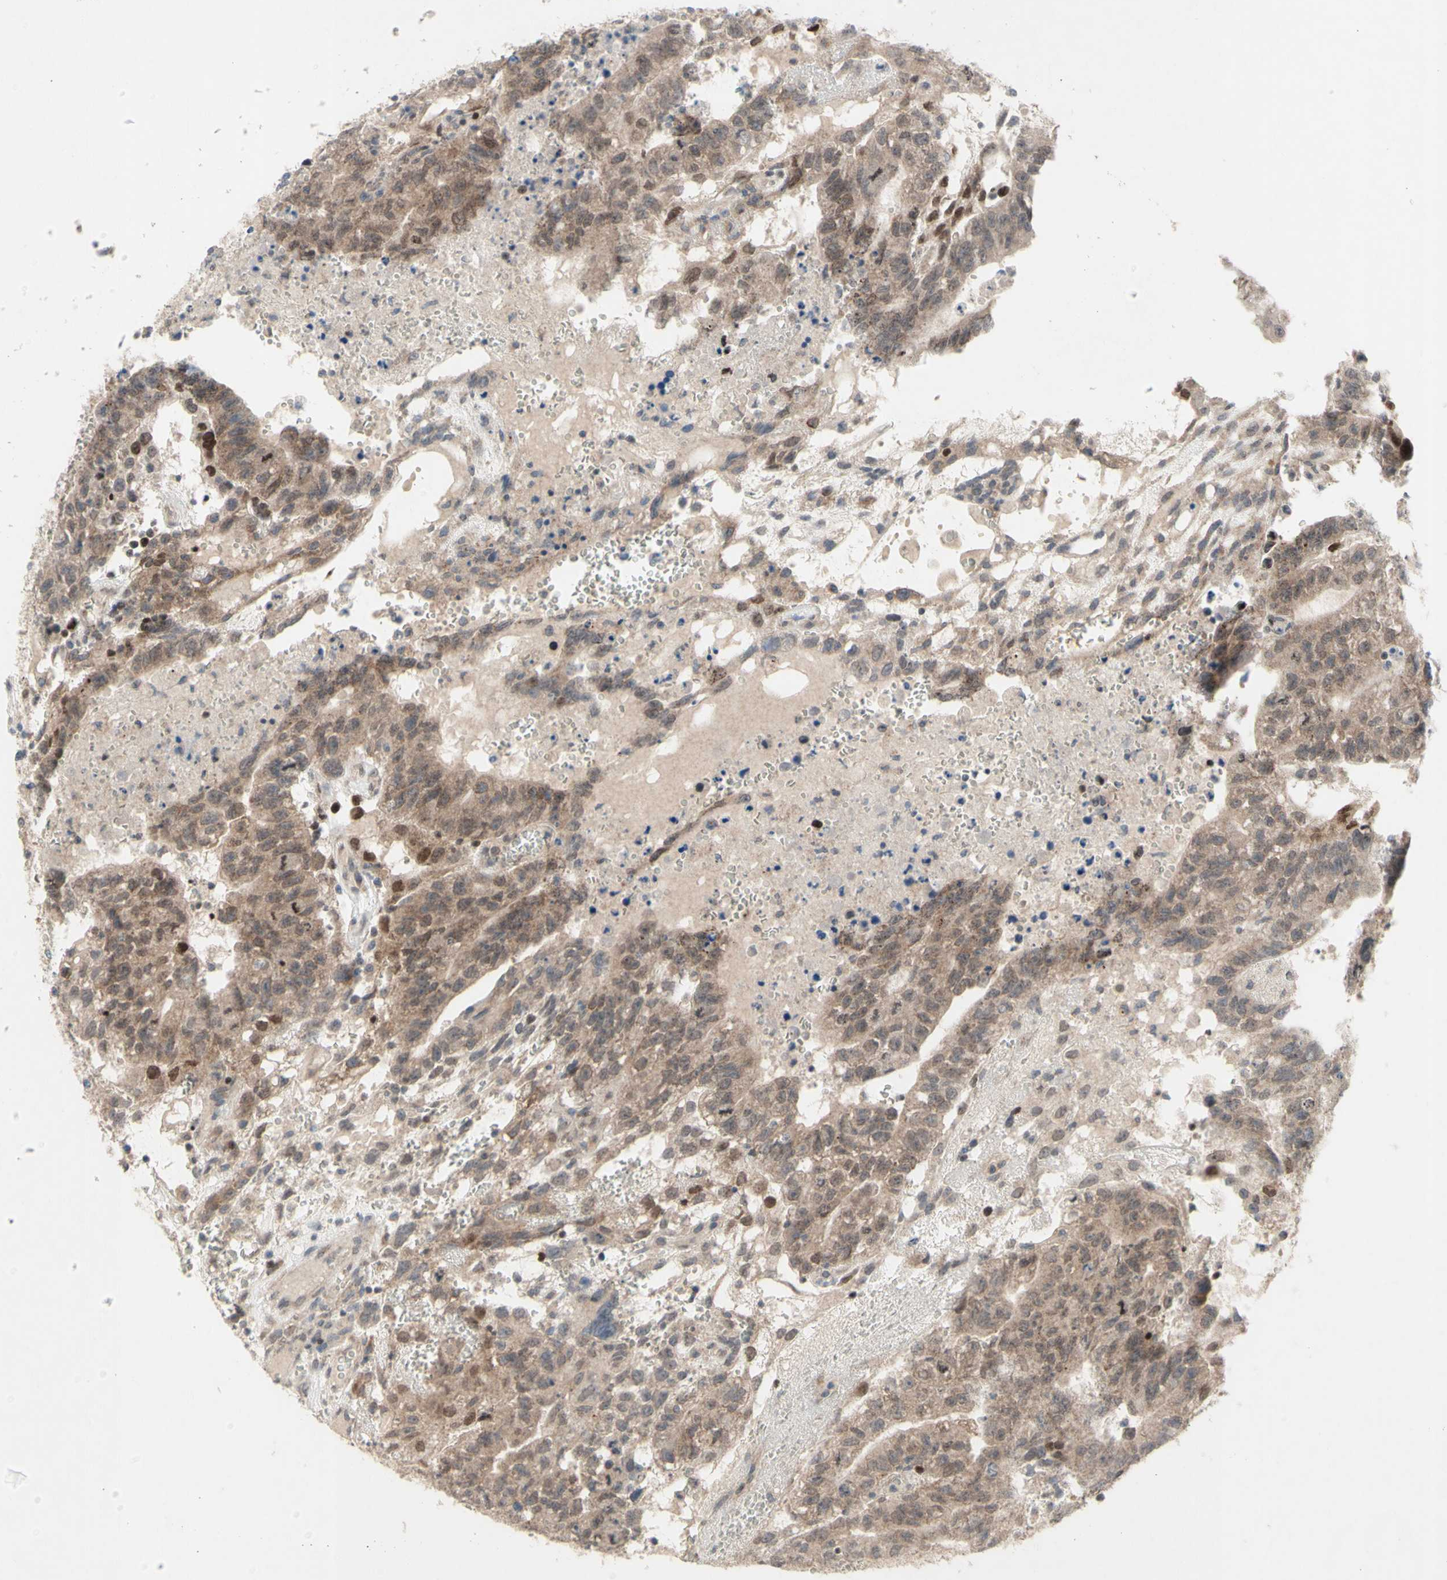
{"staining": {"intensity": "weak", "quantity": ">75%", "location": "cytoplasmic/membranous"}, "tissue": "testis cancer", "cell_type": "Tumor cells", "image_type": "cancer", "snomed": [{"axis": "morphology", "description": "Seminoma, NOS"}, {"axis": "morphology", "description": "Carcinoma, Embryonal, NOS"}, {"axis": "topography", "description": "Testis"}], "caption": "About >75% of tumor cells in human embryonal carcinoma (testis) display weak cytoplasmic/membranous protein staining as visualized by brown immunohistochemical staining.", "gene": "NLRP1", "patient": {"sex": "male", "age": 52}}